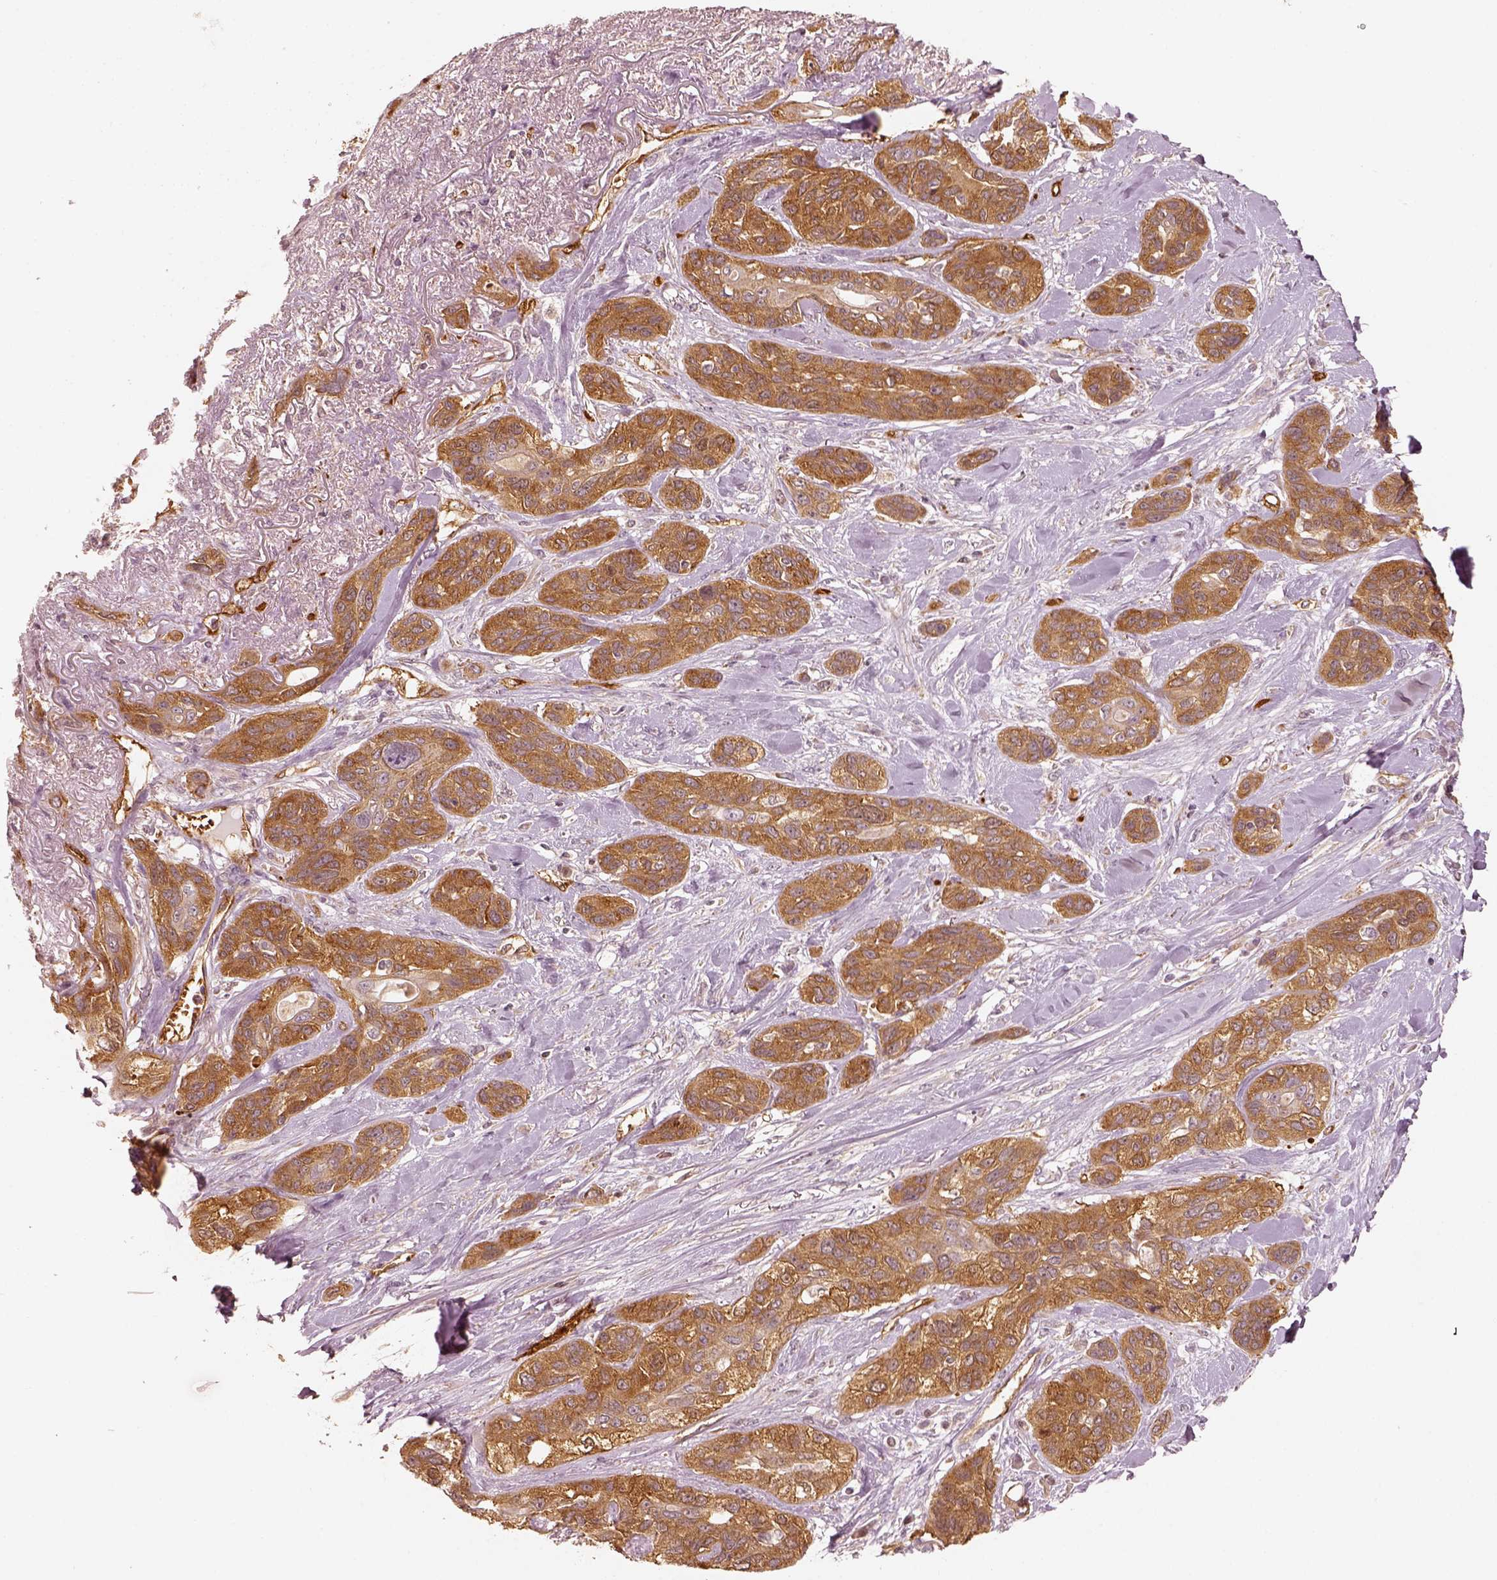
{"staining": {"intensity": "moderate", "quantity": ">75%", "location": "cytoplasmic/membranous"}, "tissue": "lung cancer", "cell_type": "Tumor cells", "image_type": "cancer", "snomed": [{"axis": "morphology", "description": "Squamous cell carcinoma, NOS"}, {"axis": "topography", "description": "Lung"}], "caption": "Immunohistochemical staining of lung cancer demonstrates moderate cytoplasmic/membranous protein expression in approximately >75% of tumor cells.", "gene": "FSCN1", "patient": {"sex": "female", "age": 70}}